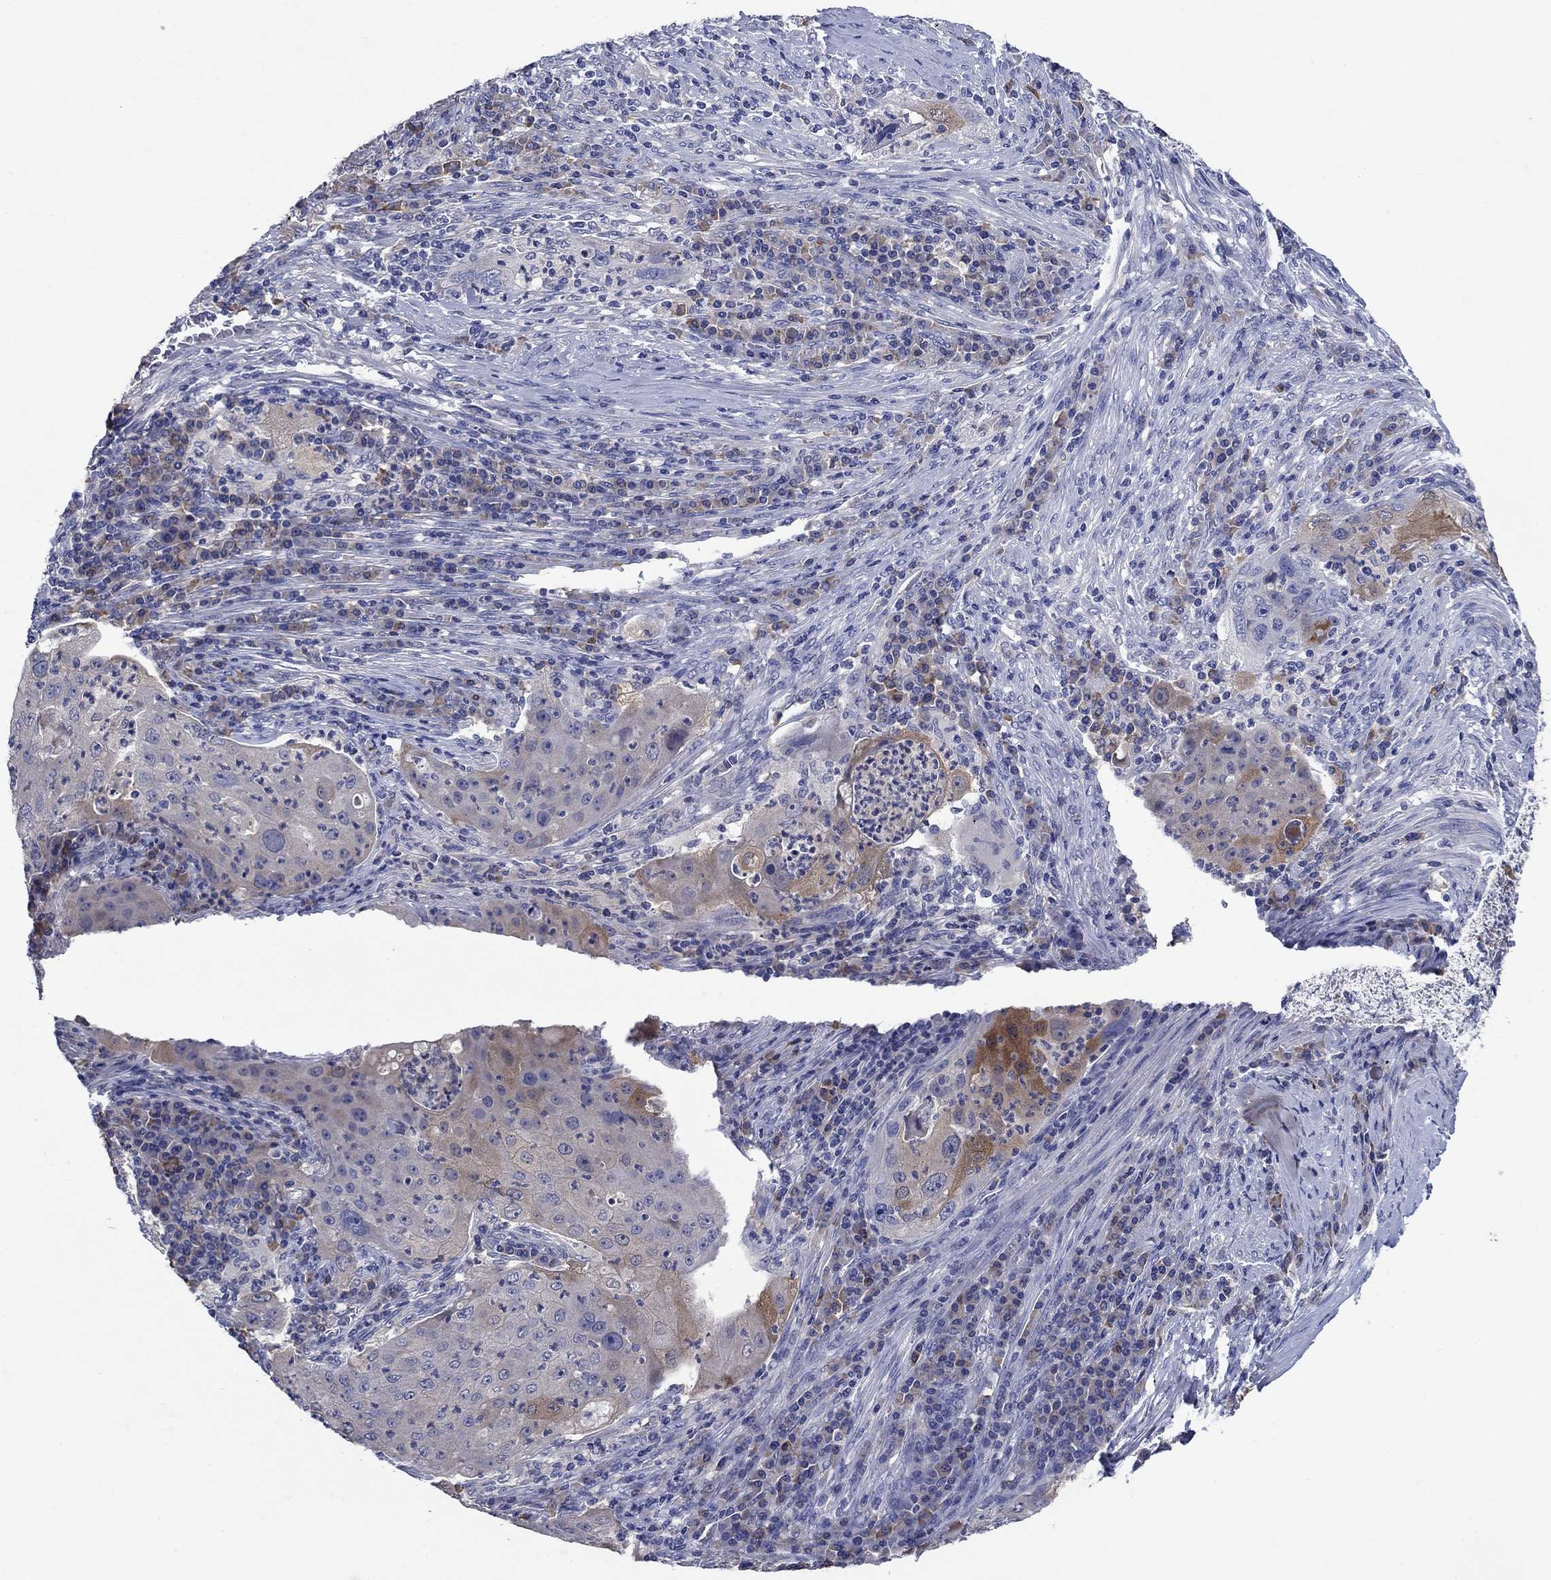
{"staining": {"intensity": "moderate", "quantity": "<25%", "location": "cytoplasmic/membranous"}, "tissue": "lung cancer", "cell_type": "Tumor cells", "image_type": "cancer", "snomed": [{"axis": "morphology", "description": "Squamous cell carcinoma, NOS"}, {"axis": "topography", "description": "Lung"}], "caption": "Tumor cells demonstrate moderate cytoplasmic/membranous positivity in approximately <25% of cells in lung squamous cell carcinoma.", "gene": "SULT2B1", "patient": {"sex": "female", "age": 59}}